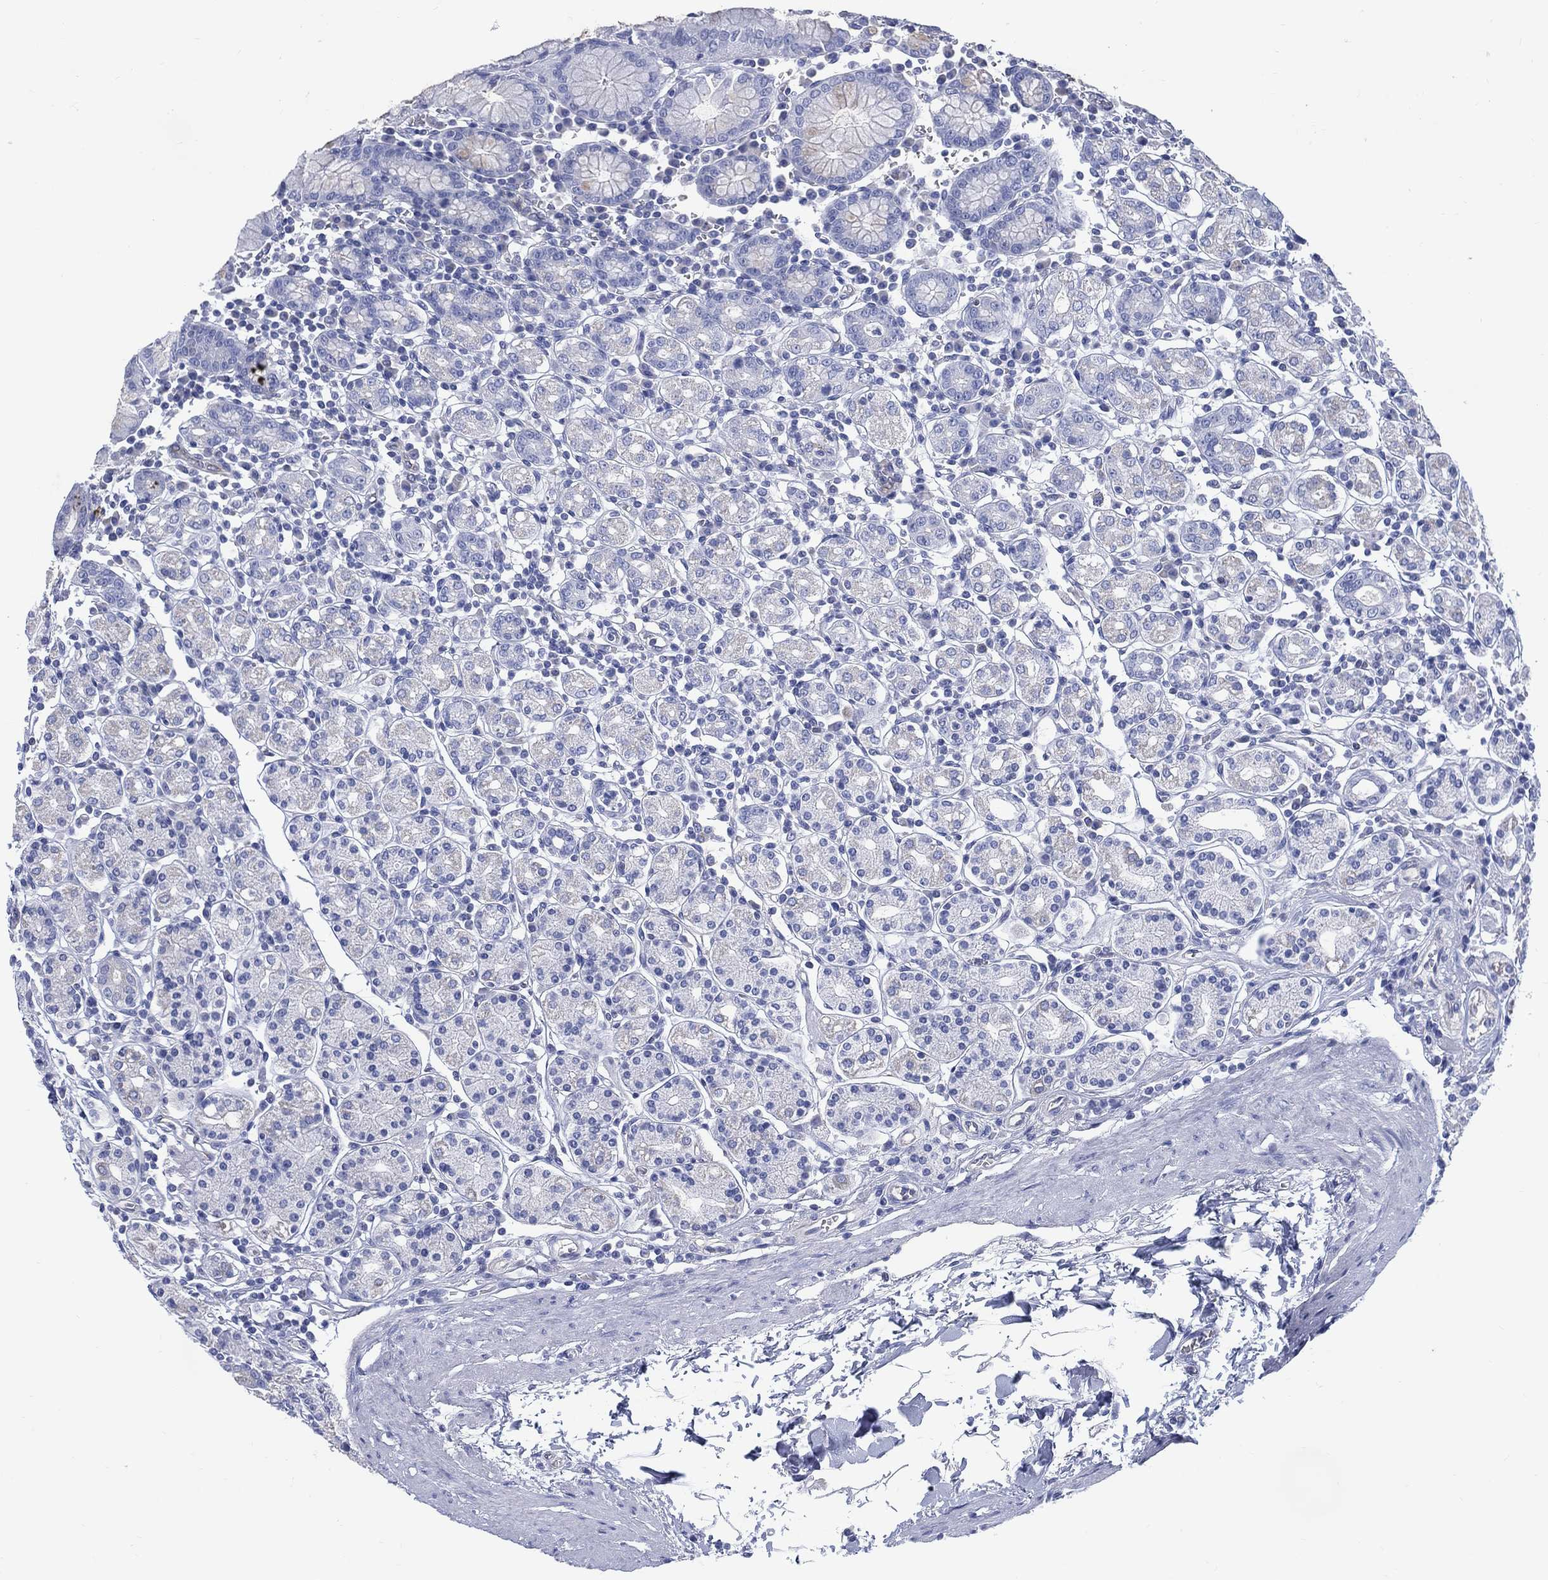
{"staining": {"intensity": "negative", "quantity": "none", "location": "none"}, "tissue": "stomach", "cell_type": "Glandular cells", "image_type": "normal", "snomed": [{"axis": "morphology", "description": "Normal tissue, NOS"}, {"axis": "topography", "description": "Stomach, upper"}, {"axis": "topography", "description": "Stomach"}], "caption": "IHC image of normal stomach: stomach stained with DAB displays no significant protein expression in glandular cells.", "gene": "DDI1", "patient": {"sex": "male", "age": 62}}